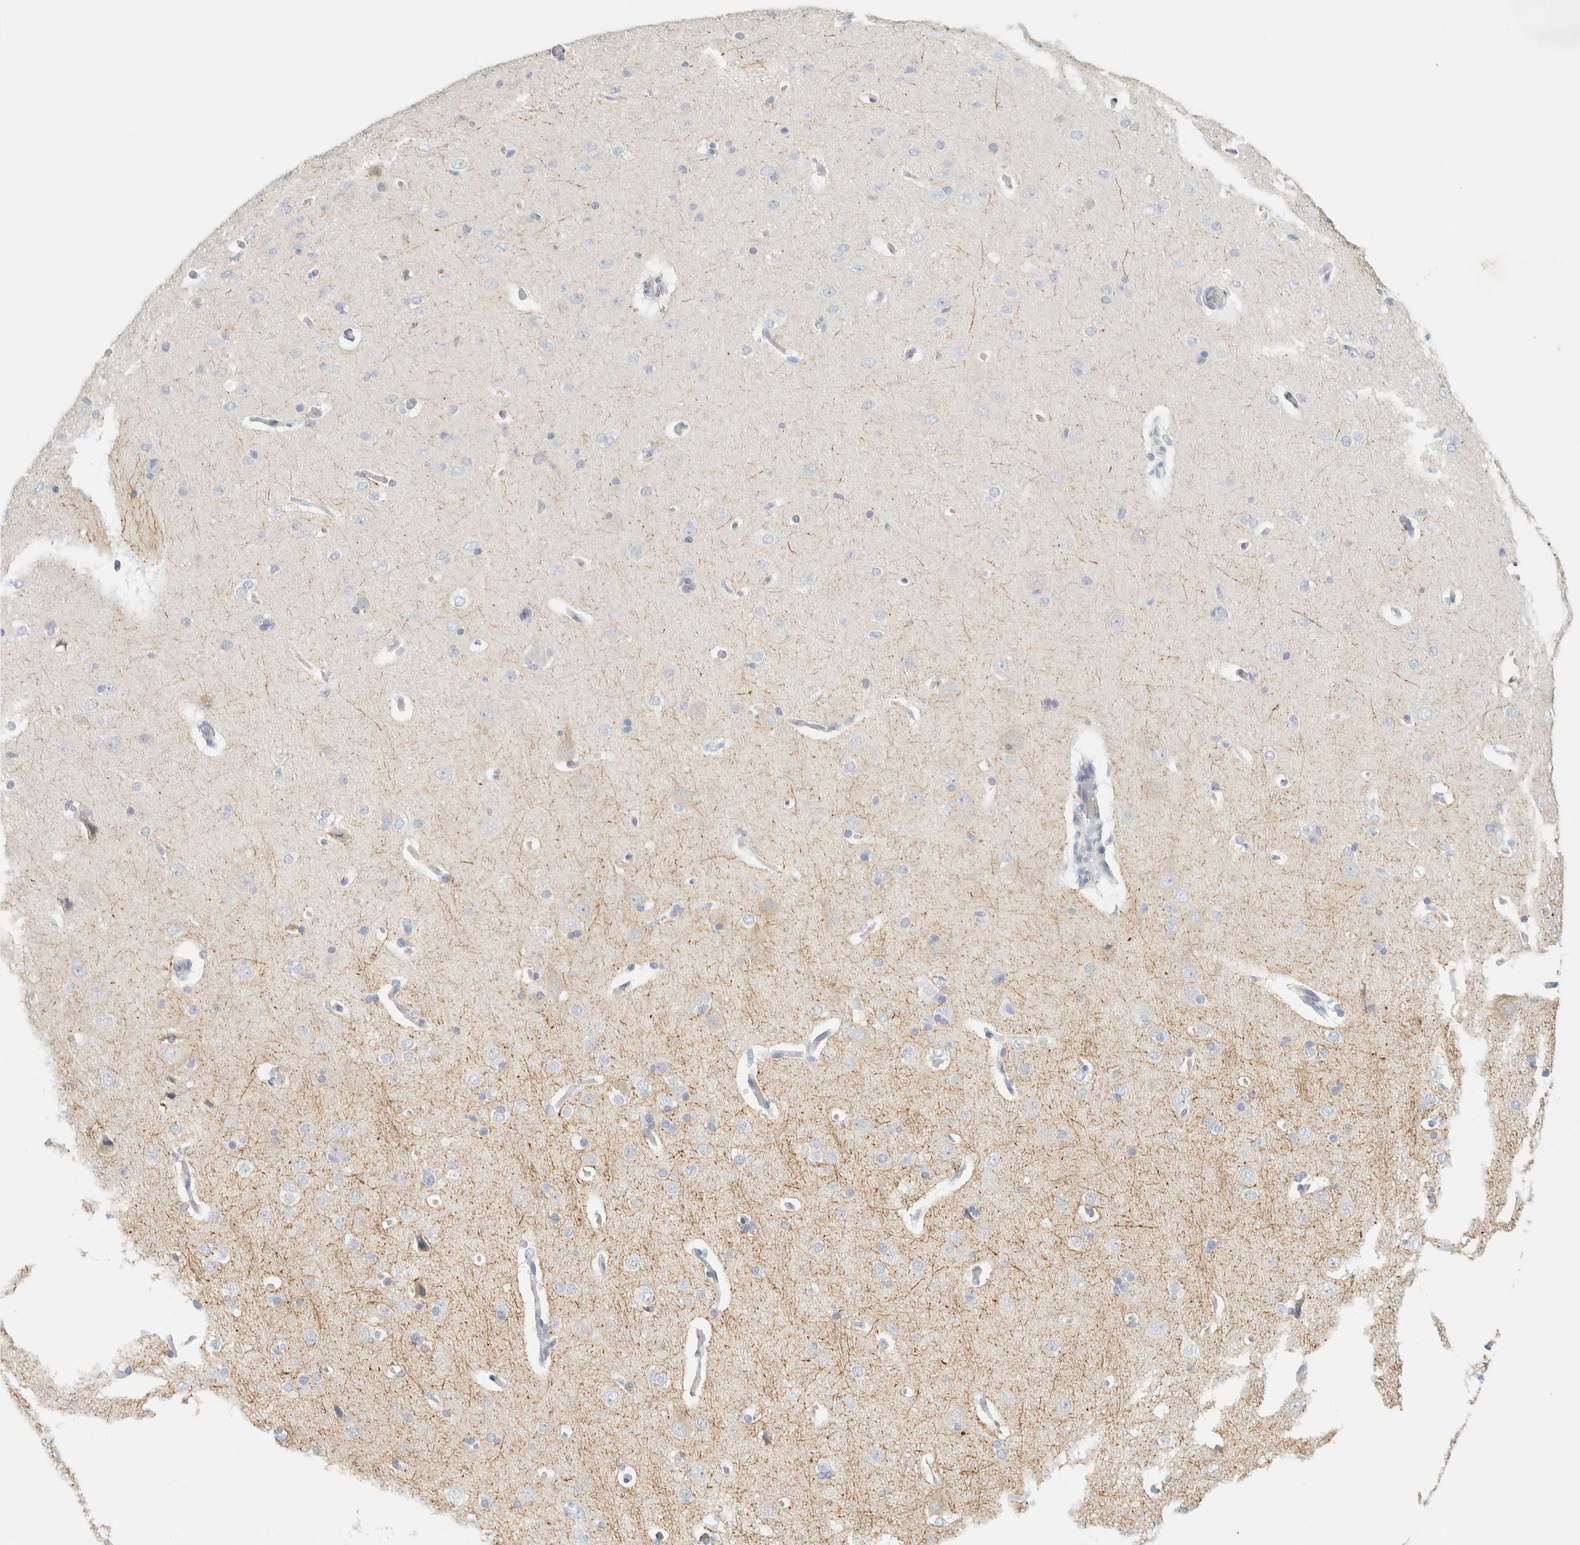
{"staining": {"intensity": "negative", "quantity": "none", "location": "none"}, "tissue": "cerebral cortex", "cell_type": "Endothelial cells", "image_type": "normal", "snomed": [{"axis": "morphology", "description": "Normal tissue, NOS"}, {"axis": "topography", "description": "Cerebral cortex"}], "caption": "This photomicrograph is of unremarkable cerebral cortex stained with IHC to label a protein in brown with the nuclei are counter-stained blue. There is no positivity in endothelial cells. Nuclei are stained in blue.", "gene": "NEFM", "patient": {"sex": "male", "age": 62}}